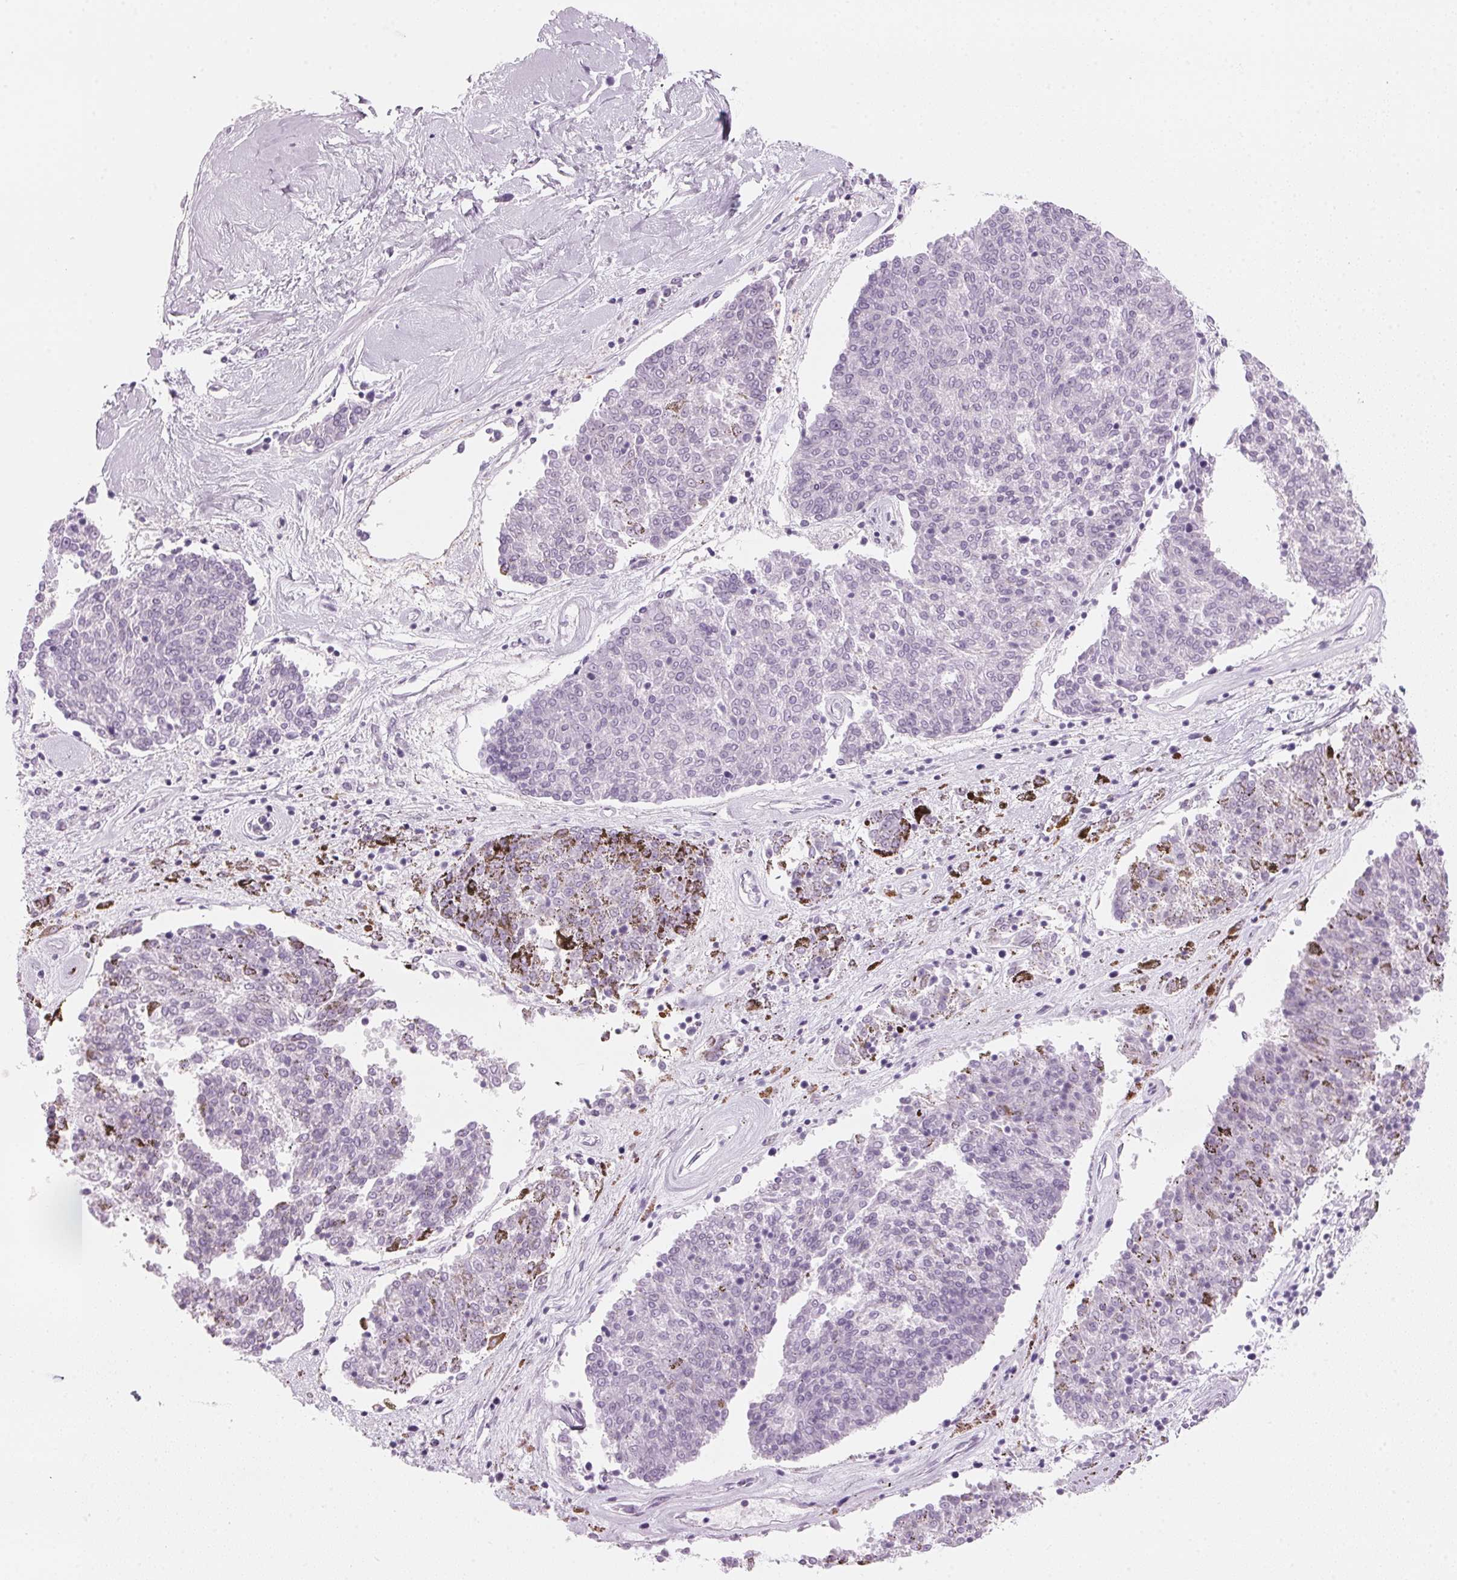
{"staining": {"intensity": "negative", "quantity": "none", "location": "none"}, "tissue": "melanoma", "cell_type": "Tumor cells", "image_type": "cancer", "snomed": [{"axis": "morphology", "description": "Malignant melanoma, NOS"}, {"axis": "topography", "description": "Skin"}], "caption": "This is an immunohistochemistry photomicrograph of human melanoma. There is no positivity in tumor cells.", "gene": "DNTTIP2", "patient": {"sex": "female", "age": 72}}